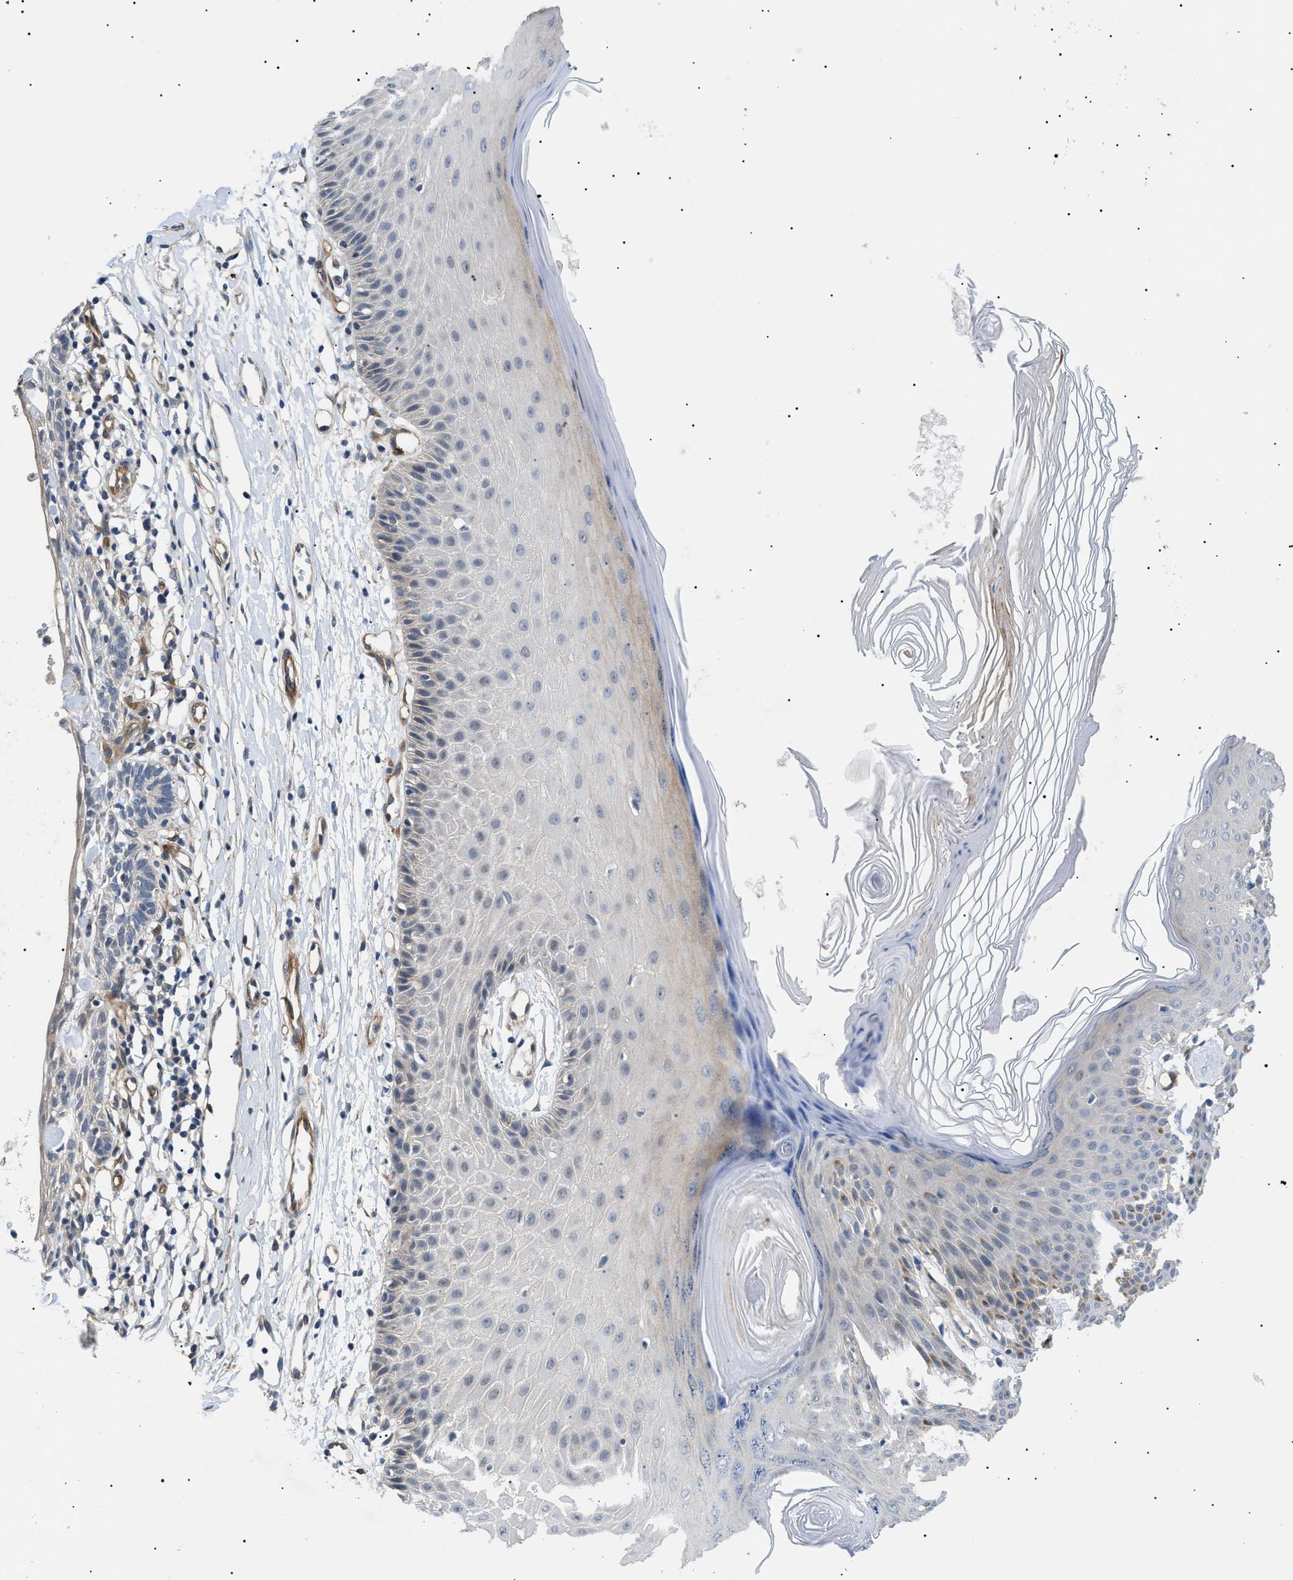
{"staining": {"intensity": "negative", "quantity": "none", "location": "none"}, "tissue": "skin cancer", "cell_type": "Tumor cells", "image_type": "cancer", "snomed": [{"axis": "morphology", "description": "Basal cell carcinoma"}, {"axis": "topography", "description": "Skin"}], "caption": "High magnification brightfield microscopy of skin cancer (basal cell carcinoma) stained with DAB (3,3'-diaminobenzidine) (brown) and counterstained with hematoxylin (blue): tumor cells show no significant positivity.", "gene": "CRCP", "patient": {"sex": "male", "age": 67}}